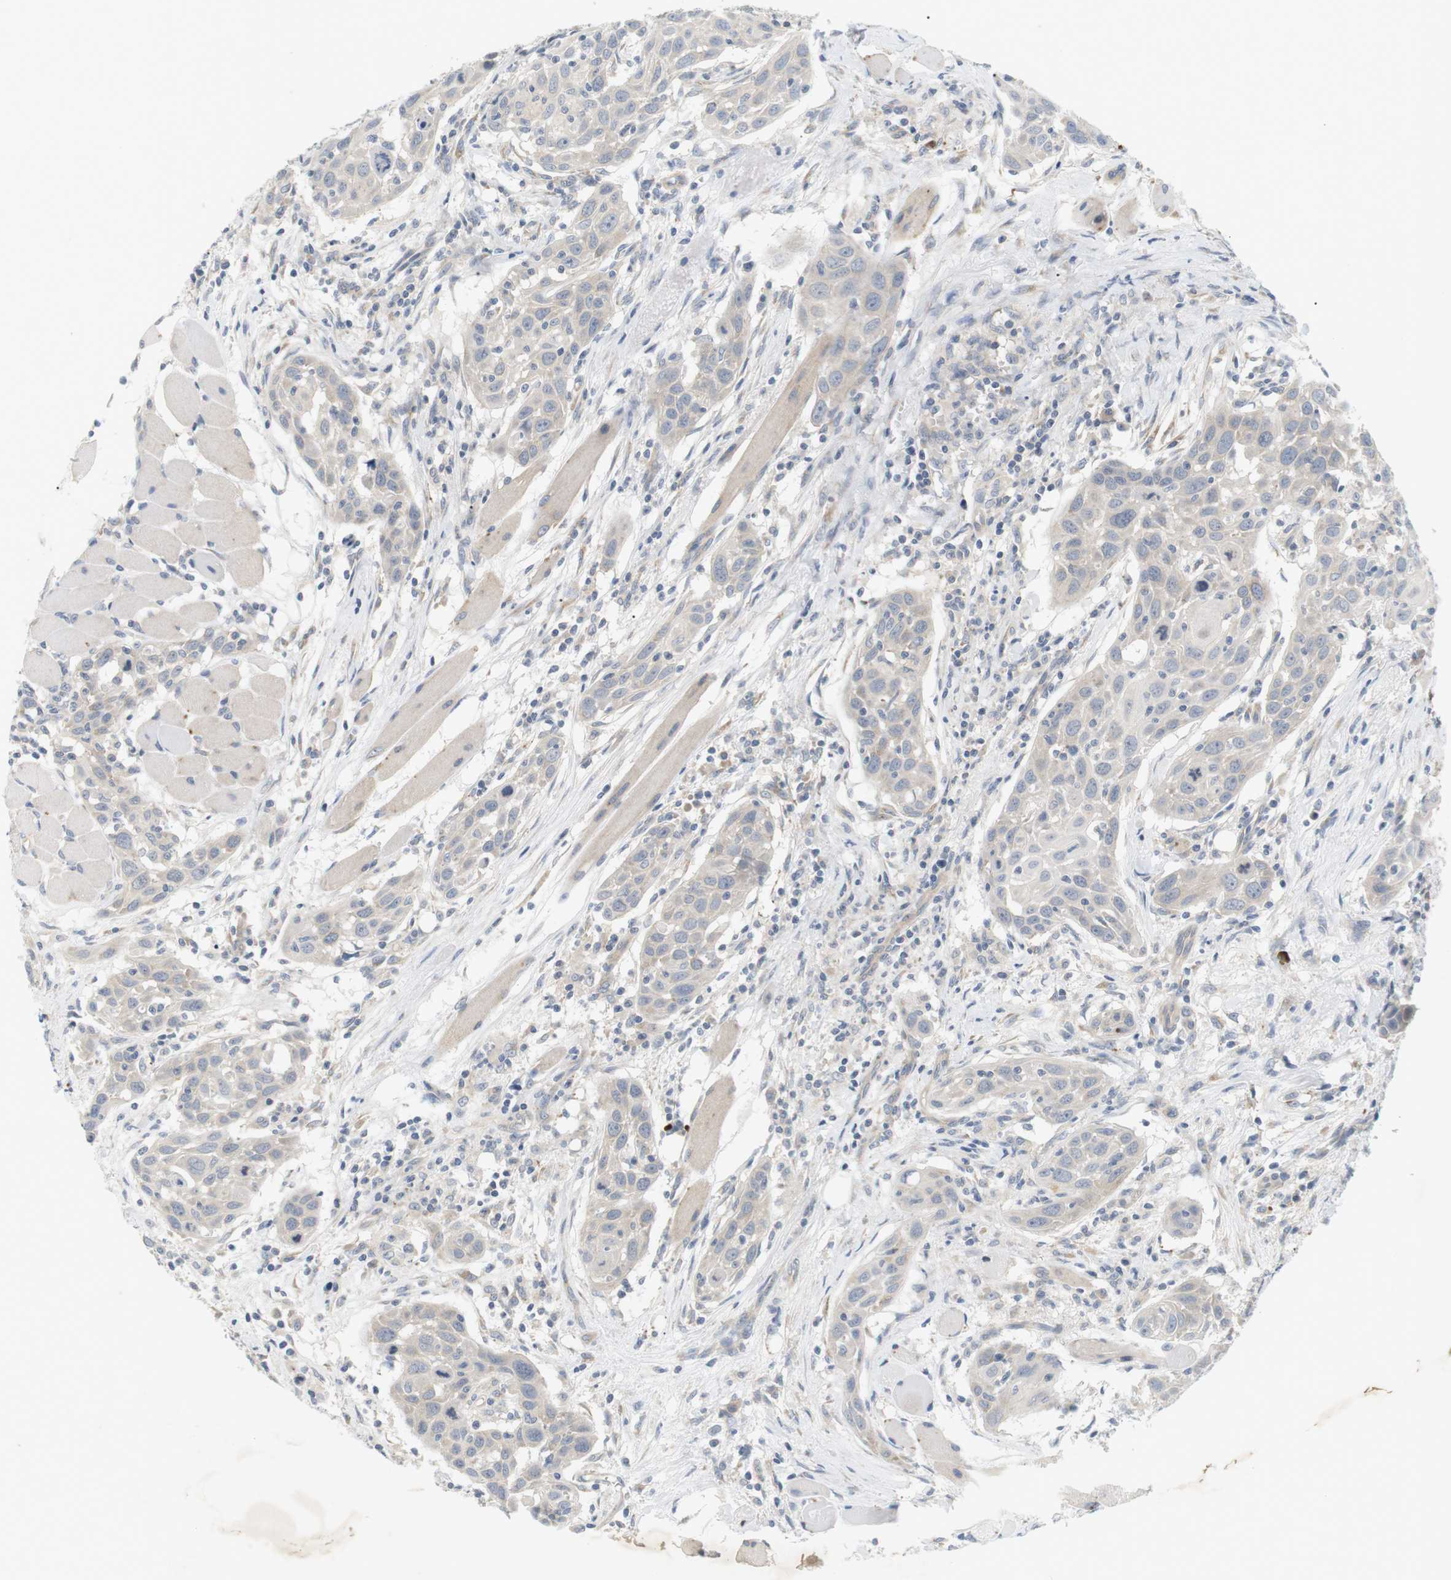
{"staining": {"intensity": "negative", "quantity": "none", "location": "none"}, "tissue": "head and neck cancer", "cell_type": "Tumor cells", "image_type": "cancer", "snomed": [{"axis": "morphology", "description": "Squamous cell carcinoma, NOS"}, {"axis": "topography", "description": "Oral tissue"}, {"axis": "topography", "description": "Head-Neck"}], "caption": "IHC micrograph of human head and neck cancer stained for a protein (brown), which exhibits no expression in tumor cells. The staining was performed using DAB to visualize the protein expression in brown, while the nuclei were stained in blue with hematoxylin (Magnification: 20x).", "gene": "EVA1C", "patient": {"sex": "female", "age": 50}}